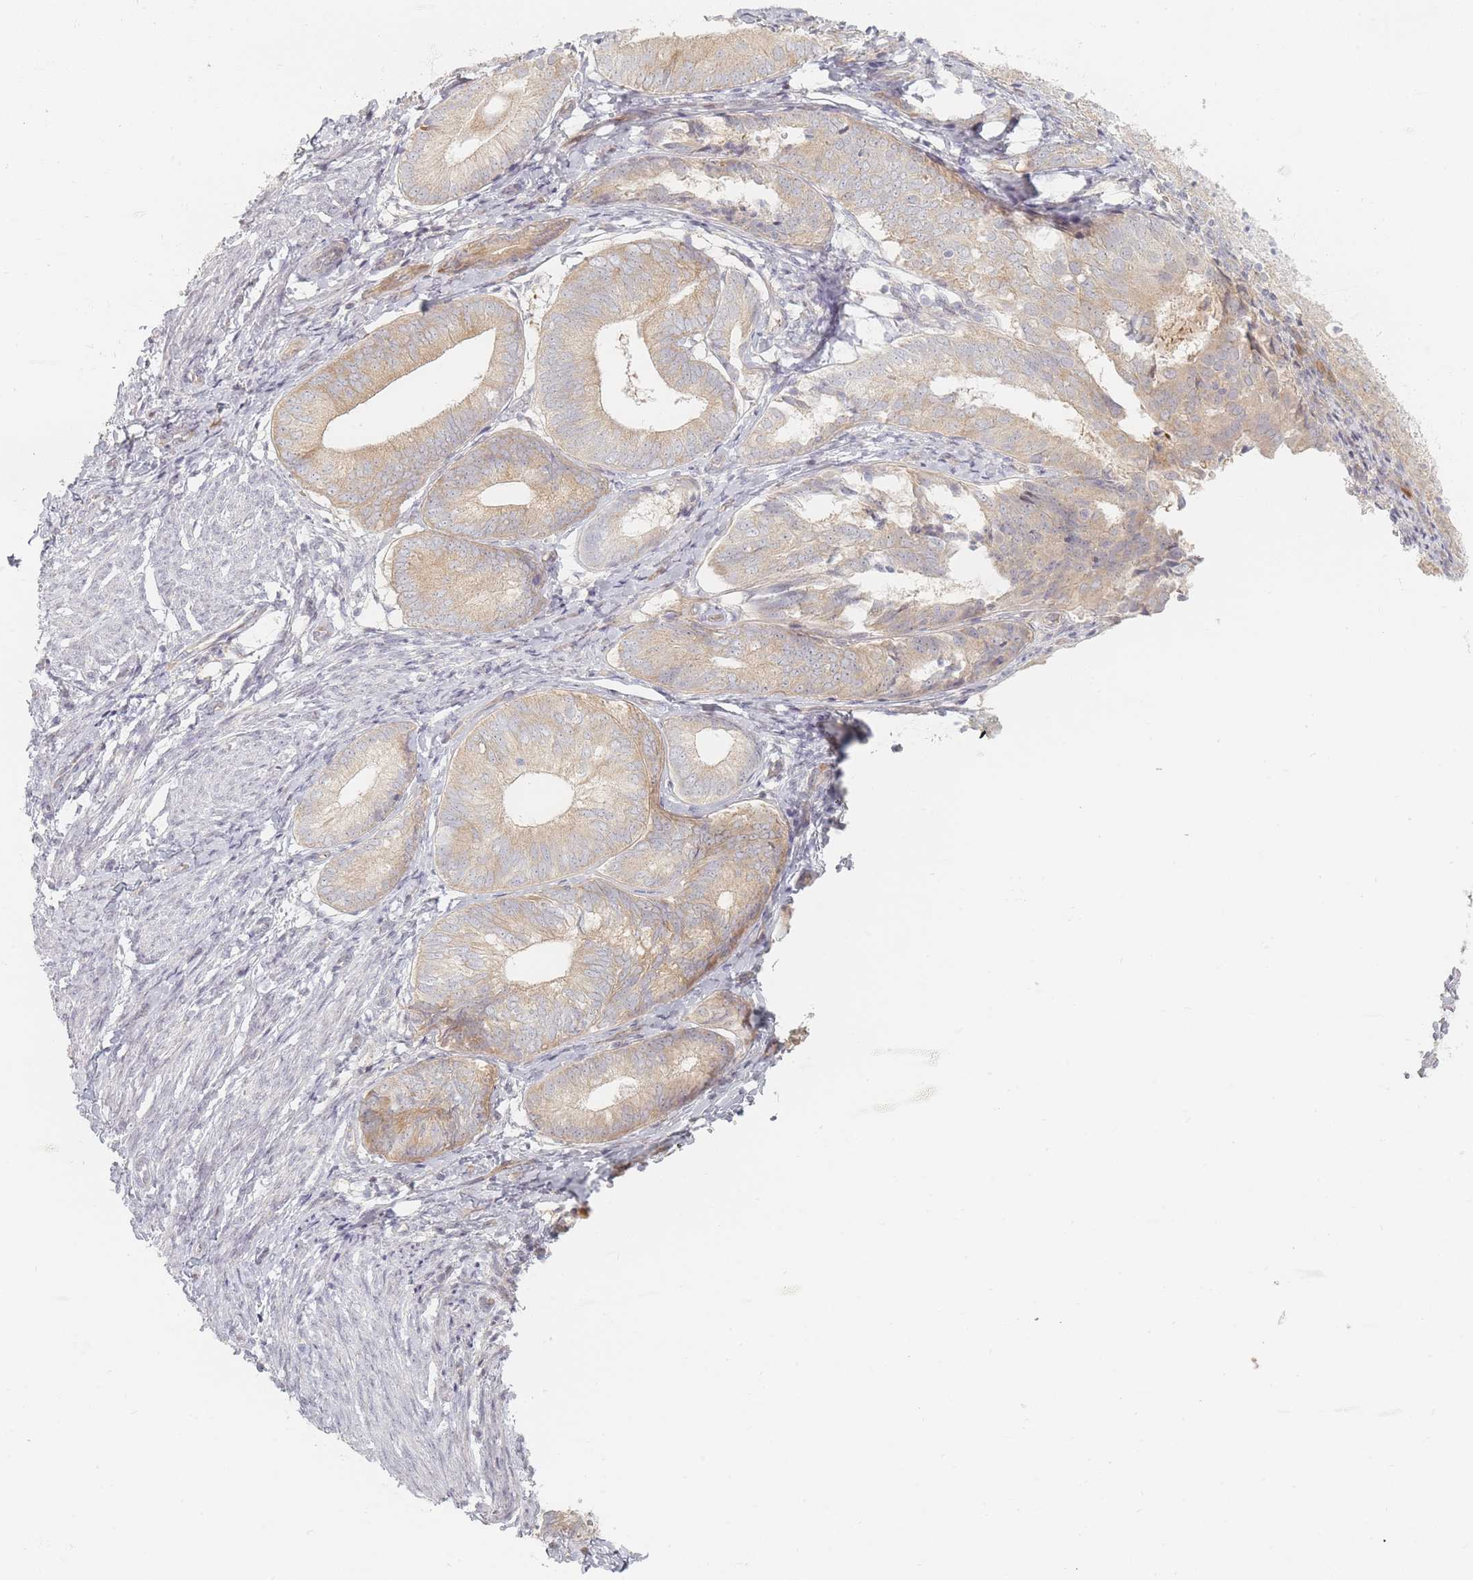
{"staining": {"intensity": "weak", "quantity": ">75%", "location": "cytoplasmic/membranous"}, "tissue": "endometrial cancer", "cell_type": "Tumor cells", "image_type": "cancer", "snomed": [{"axis": "morphology", "description": "Adenocarcinoma, NOS"}, {"axis": "topography", "description": "Endometrium"}], "caption": "Tumor cells reveal low levels of weak cytoplasmic/membranous expression in approximately >75% of cells in adenocarcinoma (endometrial). (IHC, brightfield microscopy, high magnification).", "gene": "ZKSCAN7", "patient": {"sex": "female", "age": 87}}